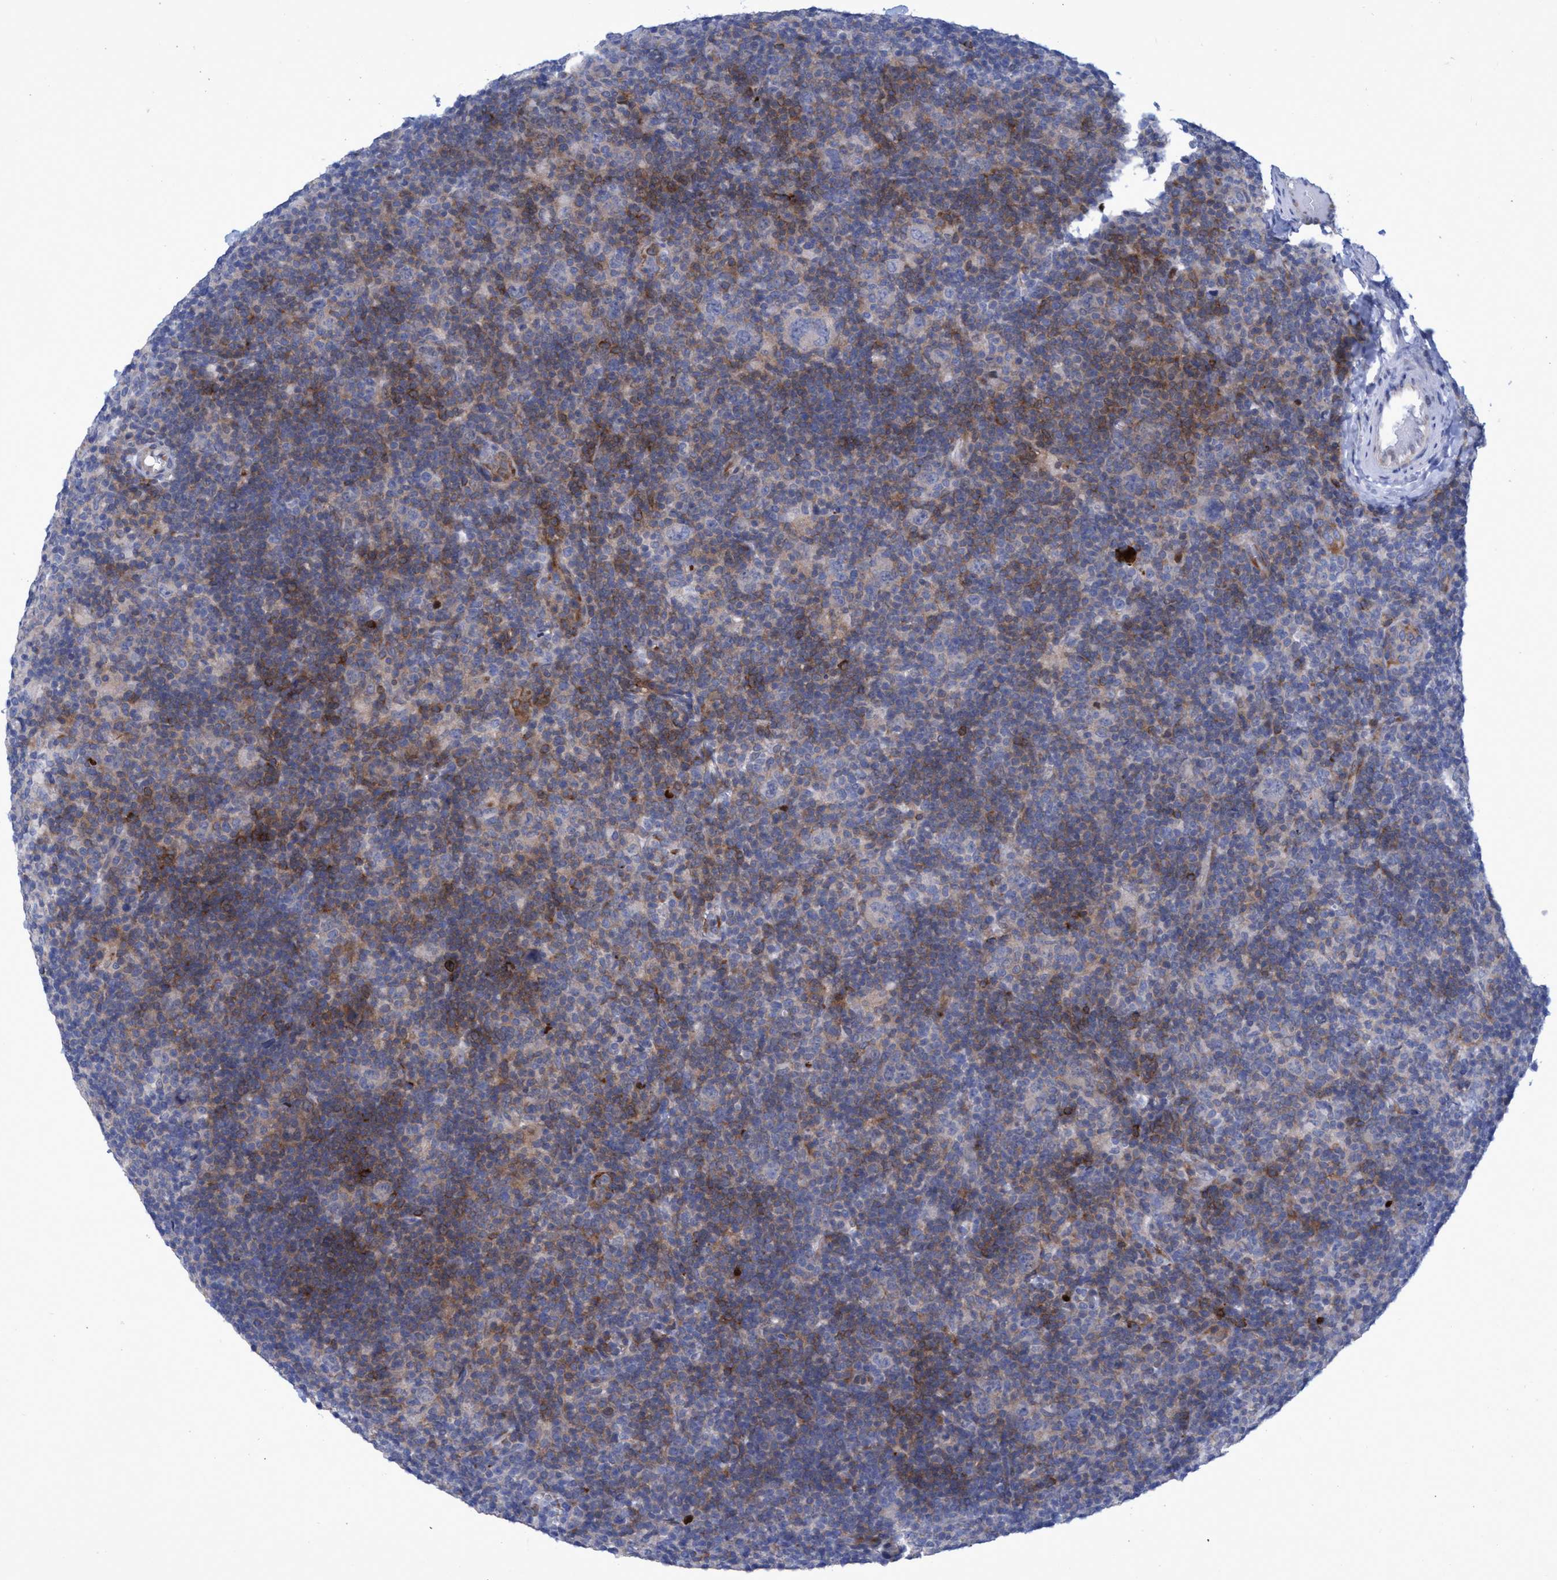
{"staining": {"intensity": "negative", "quantity": "none", "location": "none"}, "tissue": "lymphoma", "cell_type": "Tumor cells", "image_type": "cancer", "snomed": [{"axis": "morphology", "description": "Hodgkin's disease, NOS"}, {"axis": "topography", "description": "Lymph node"}], "caption": "Immunohistochemistry (IHC) micrograph of neoplastic tissue: lymphoma stained with DAB (3,3'-diaminobenzidine) shows no significant protein positivity in tumor cells. (IHC, brightfield microscopy, high magnification).", "gene": "R3HCC1", "patient": {"sex": "female", "age": 57}}